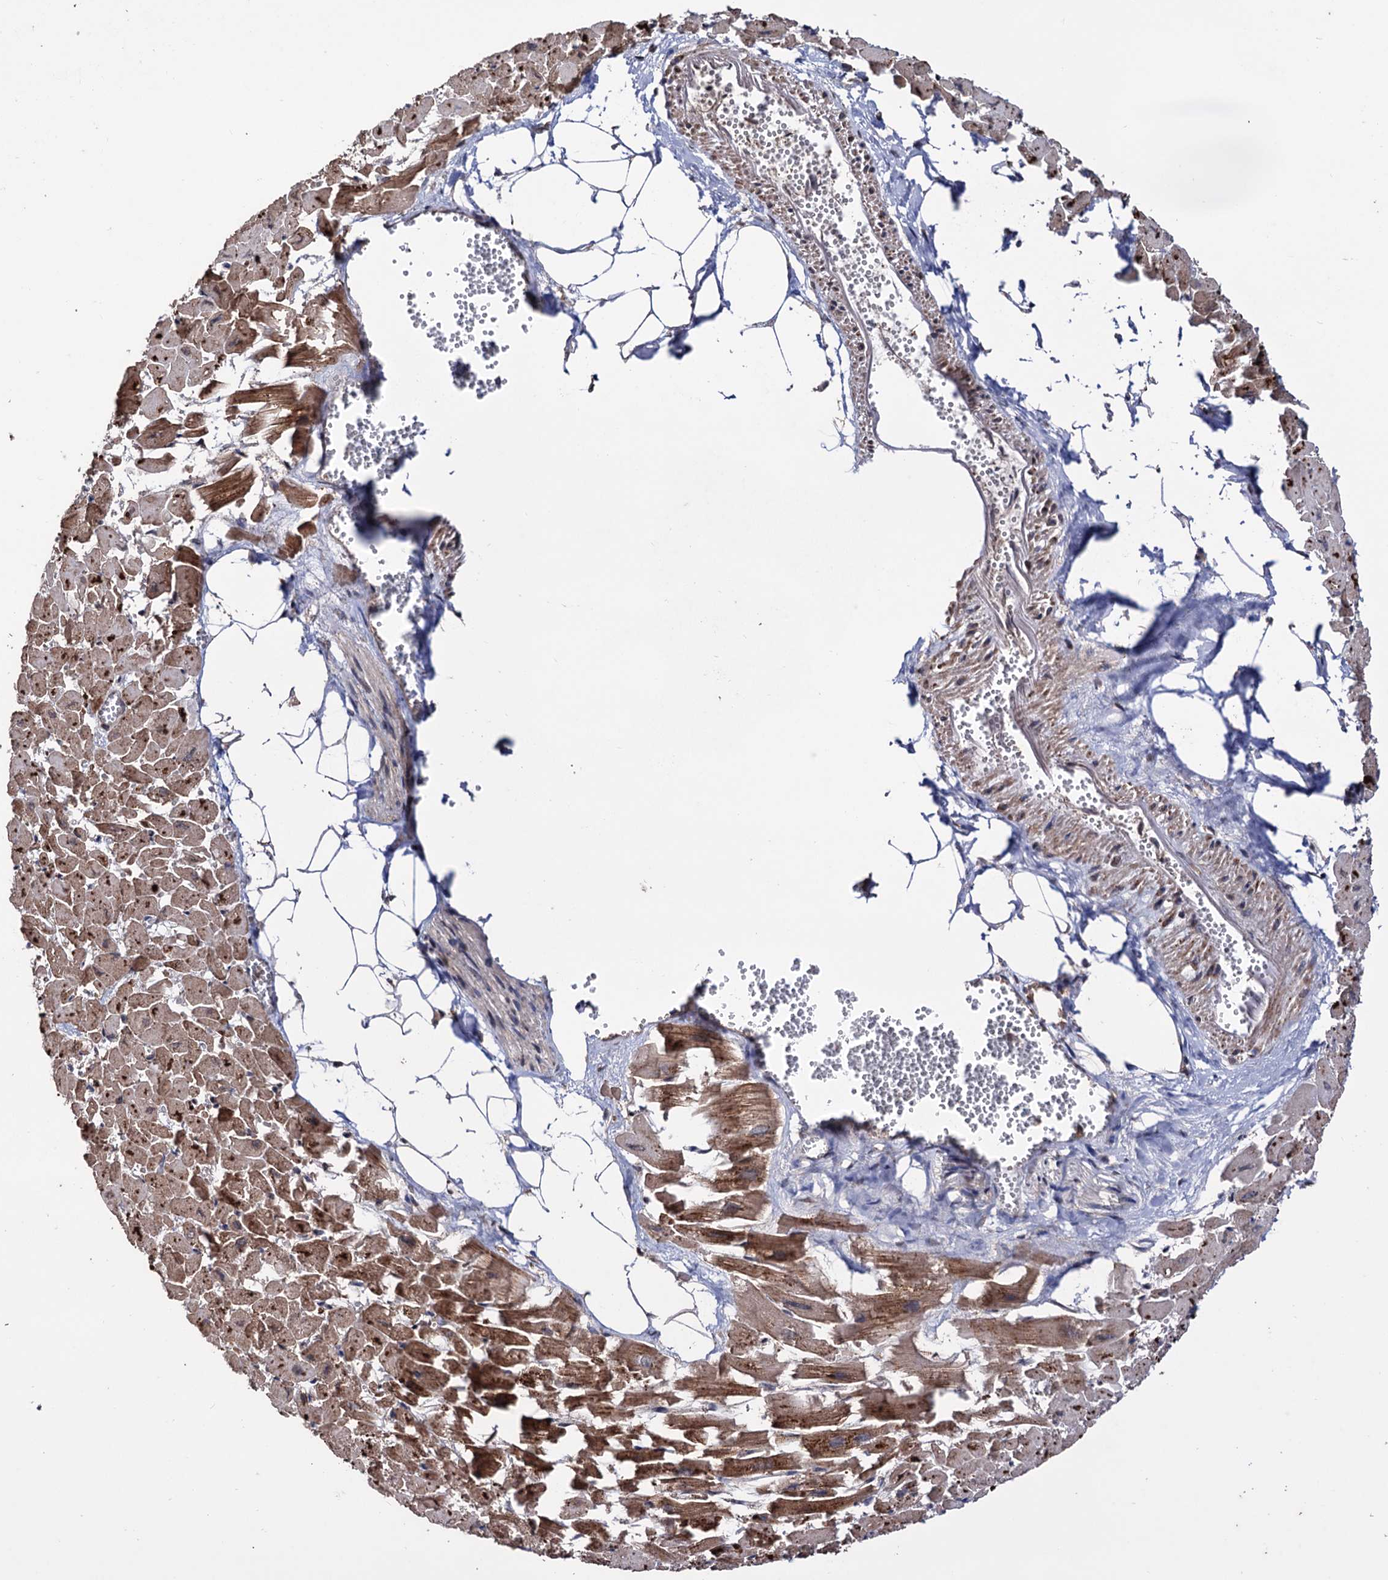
{"staining": {"intensity": "moderate", "quantity": ">75%", "location": "cytoplasmic/membranous,nuclear"}, "tissue": "heart muscle", "cell_type": "Cardiomyocytes", "image_type": "normal", "snomed": [{"axis": "morphology", "description": "Normal tissue, NOS"}, {"axis": "topography", "description": "Heart"}], "caption": "A brown stain labels moderate cytoplasmic/membranous,nuclear staining of a protein in cardiomyocytes of benign heart muscle. The staining is performed using DAB (3,3'-diaminobenzidine) brown chromogen to label protein expression. The nuclei are counter-stained blue using hematoxylin.", "gene": "KLF5", "patient": {"sex": "female", "age": 64}}